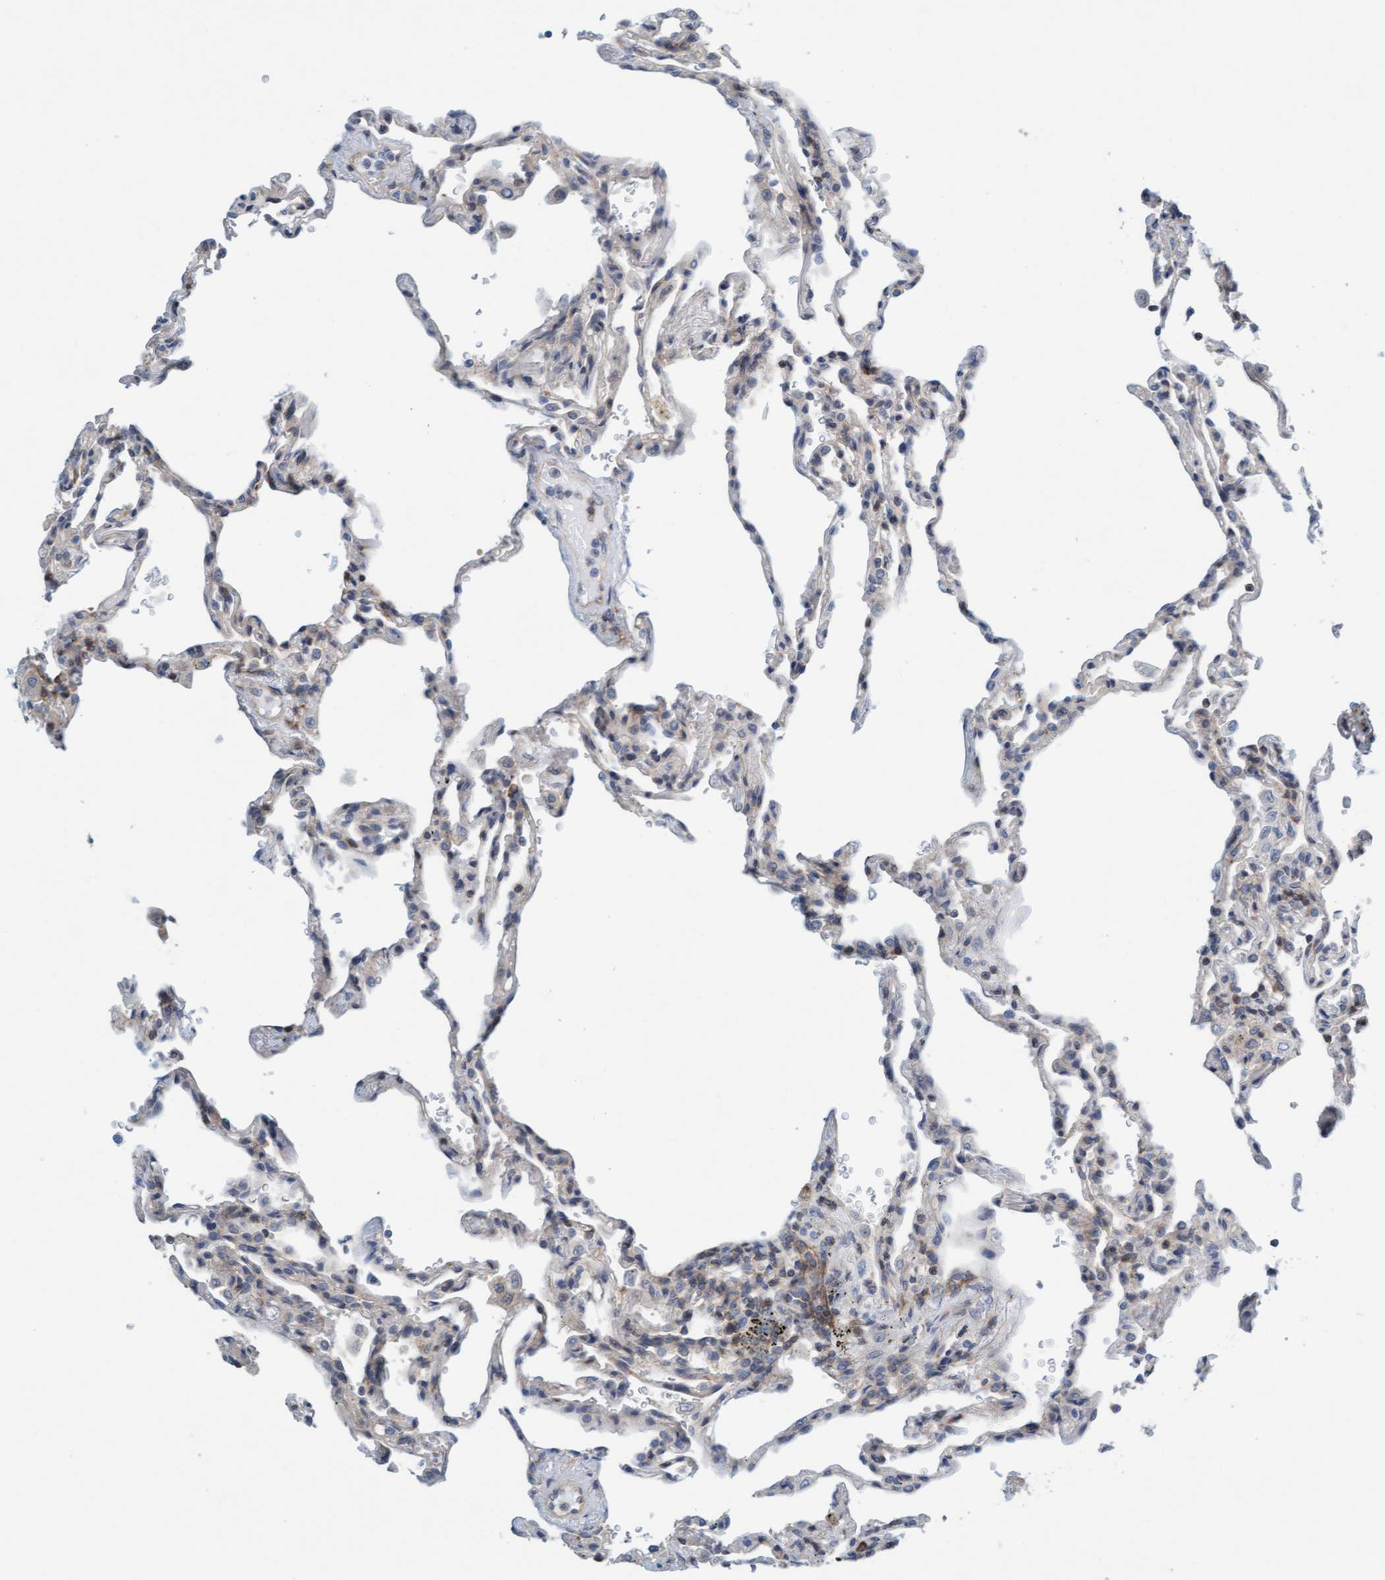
{"staining": {"intensity": "negative", "quantity": "none", "location": "none"}, "tissue": "lung", "cell_type": "Alveolar cells", "image_type": "normal", "snomed": [{"axis": "morphology", "description": "Normal tissue, NOS"}, {"axis": "topography", "description": "Lung"}], "caption": "This is an immunohistochemistry (IHC) photomicrograph of unremarkable human lung. There is no expression in alveolar cells.", "gene": "PRKD2", "patient": {"sex": "male", "age": 59}}